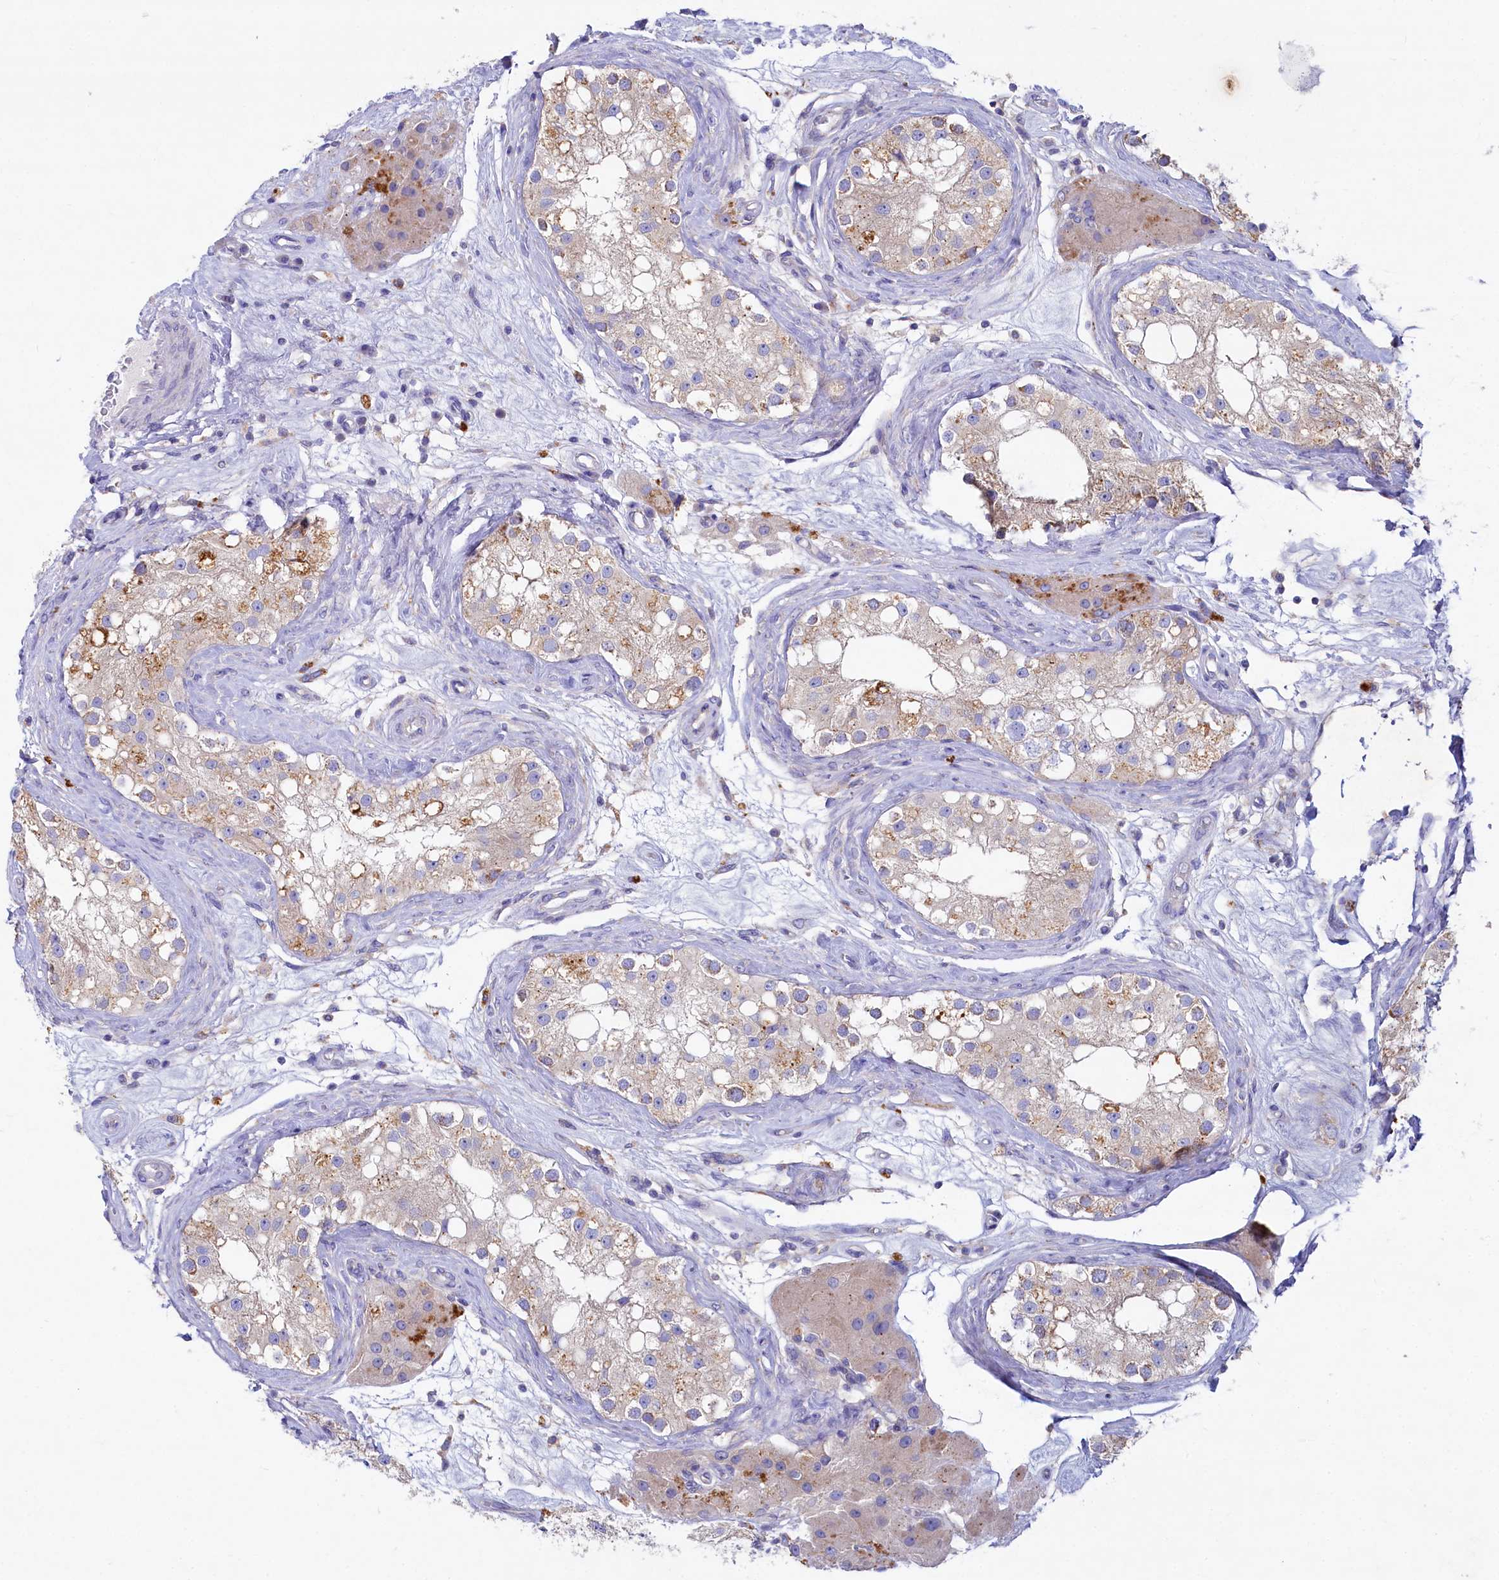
{"staining": {"intensity": "moderate", "quantity": "<25%", "location": "cytoplasmic/membranous"}, "tissue": "testis", "cell_type": "Cells in seminiferous ducts", "image_type": "normal", "snomed": [{"axis": "morphology", "description": "Normal tissue, NOS"}, {"axis": "topography", "description": "Testis"}], "caption": "IHC histopathology image of unremarkable human testis stained for a protein (brown), which displays low levels of moderate cytoplasmic/membranous staining in about <25% of cells in seminiferous ducts.", "gene": "VPS26B", "patient": {"sex": "male", "age": 84}}